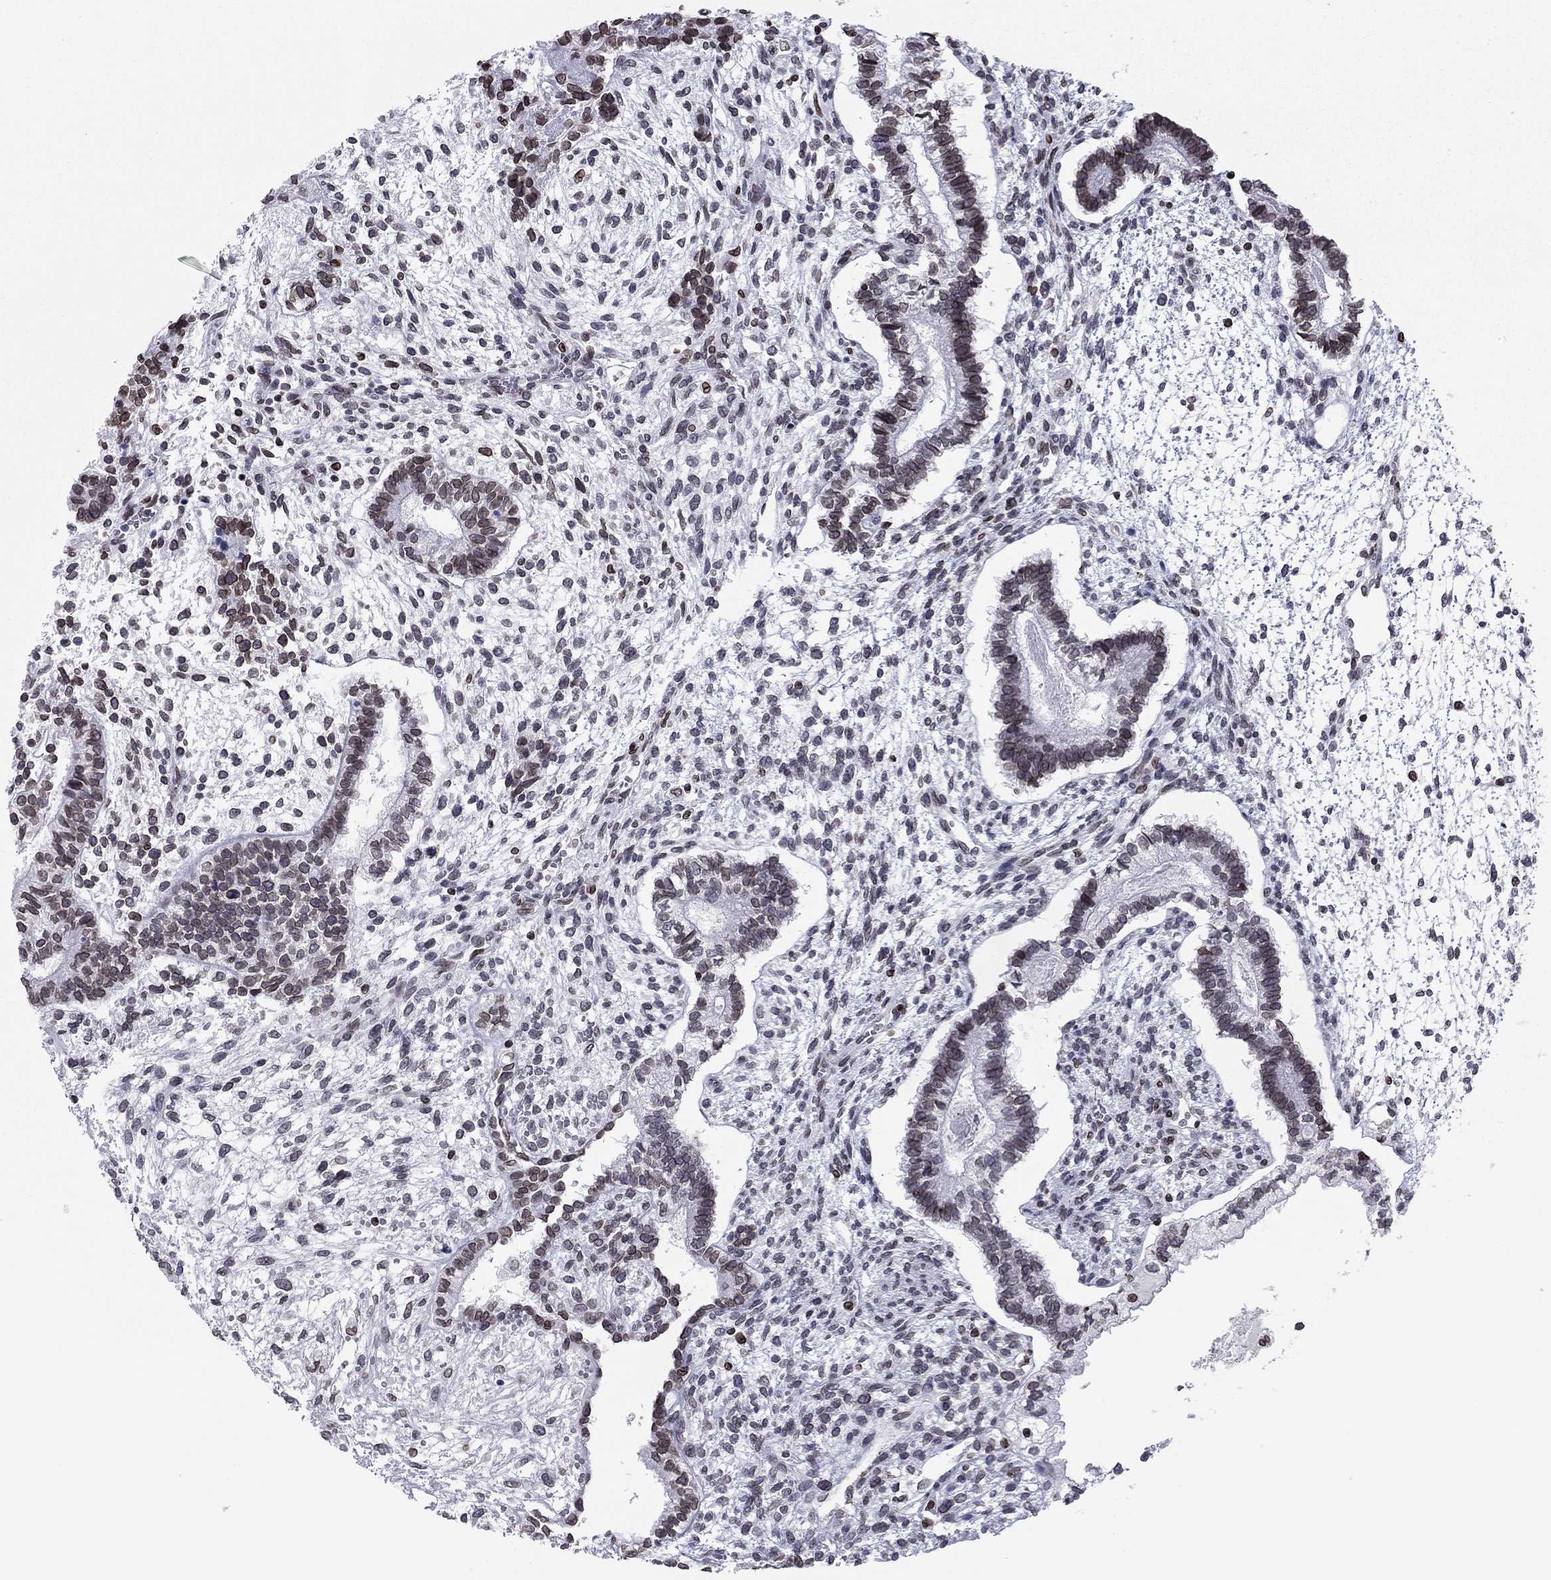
{"staining": {"intensity": "moderate", "quantity": ">75%", "location": "cytoplasmic/membranous,nuclear"}, "tissue": "testis cancer", "cell_type": "Tumor cells", "image_type": "cancer", "snomed": [{"axis": "morphology", "description": "Carcinoma, Embryonal, NOS"}, {"axis": "topography", "description": "Testis"}], "caption": "Tumor cells demonstrate medium levels of moderate cytoplasmic/membranous and nuclear expression in approximately >75% of cells in testis cancer.", "gene": "ESPL1", "patient": {"sex": "male", "age": 37}}